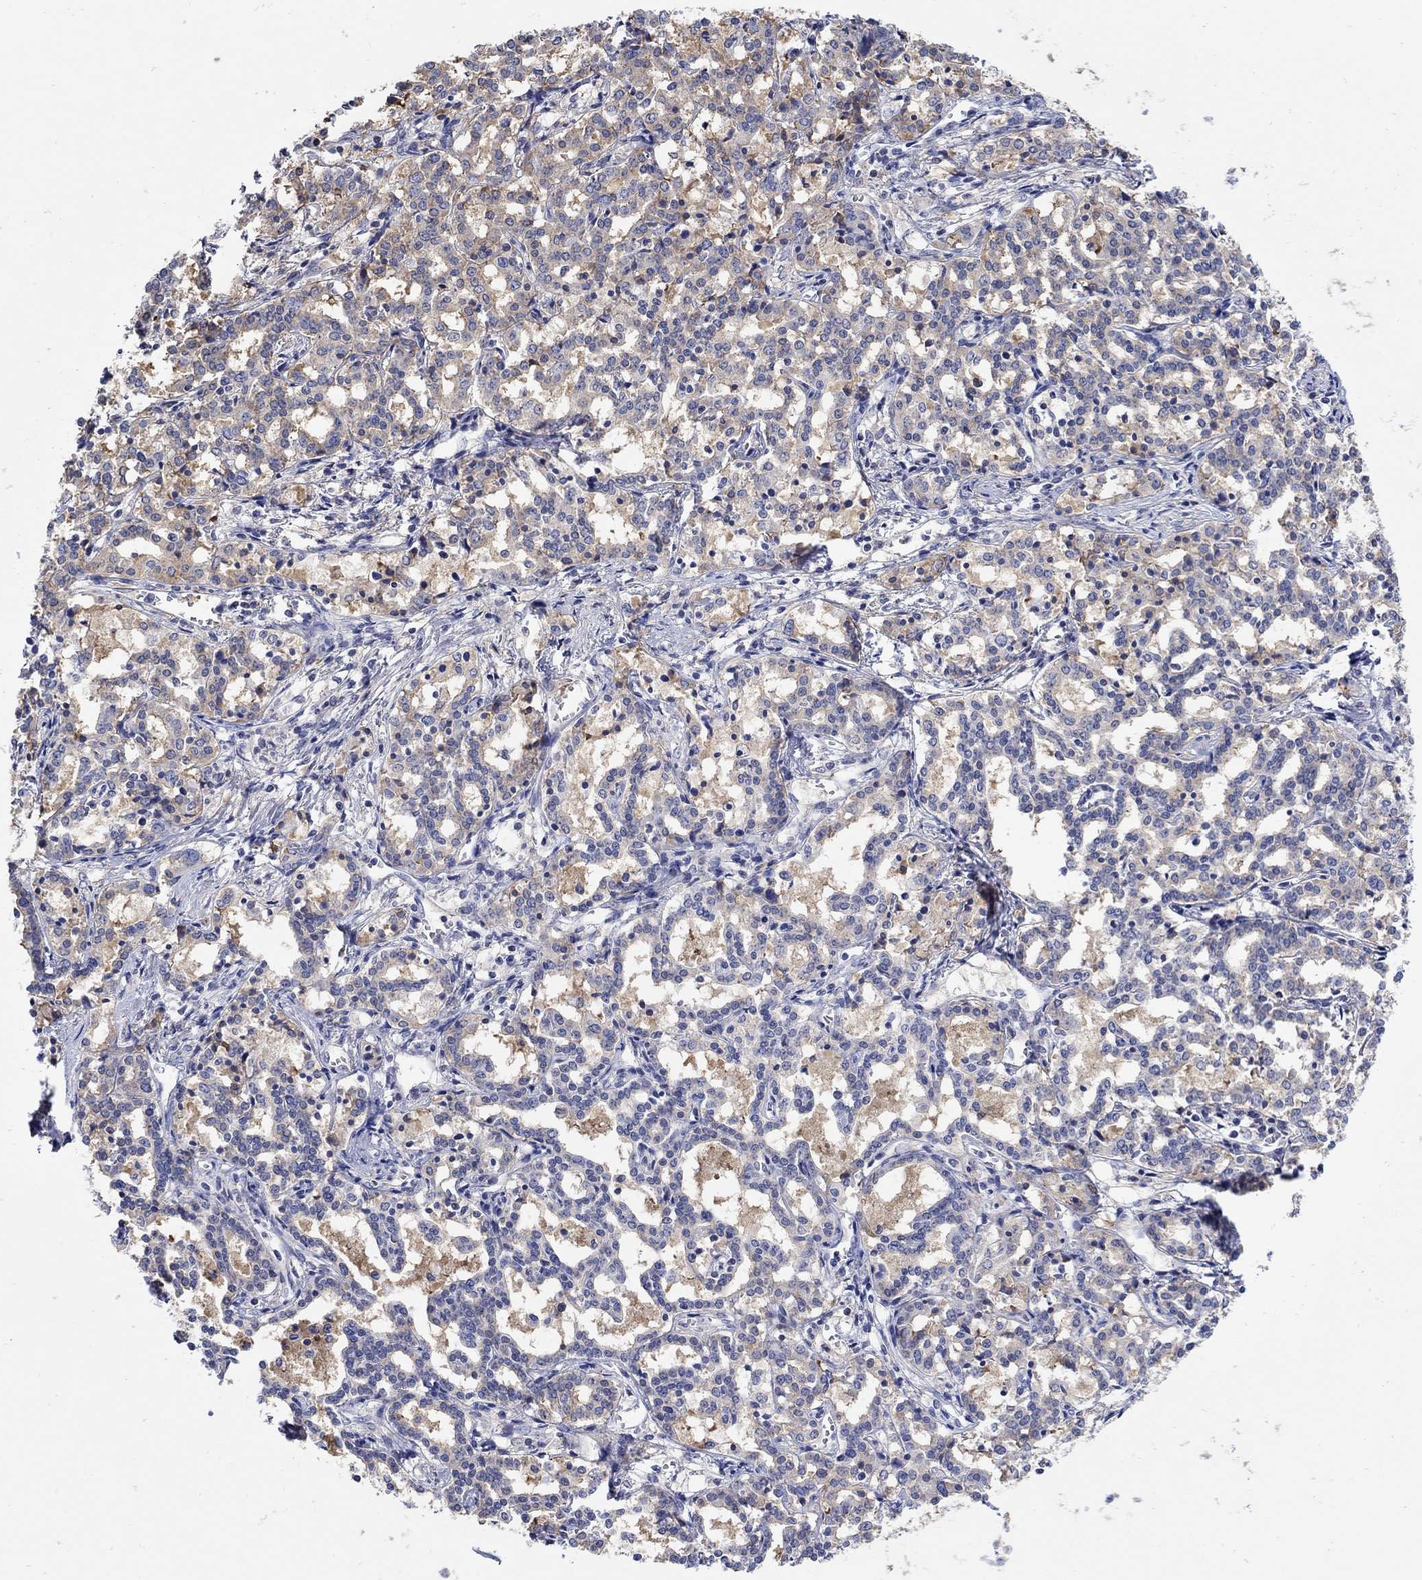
{"staining": {"intensity": "weak", "quantity": "25%-75%", "location": "cytoplasmic/membranous"}, "tissue": "liver cancer", "cell_type": "Tumor cells", "image_type": "cancer", "snomed": [{"axis": "morphology", "description": "Cholangiocarcinoma"}, {"axis": "topography", "description": "Liver"}], "caption": "High-magnification brightfield microscopy of liver cancer stained with DAB (3,3'-diaminobenzidine) (brown) and counterstained with hematoxylin (blue). tumor cells exhibit weak cytoplasmic/membranous expression is identified in about25%-75% of cells.", "gene": "TEKT3", "patient": {"sex": "female", "age": 47}}